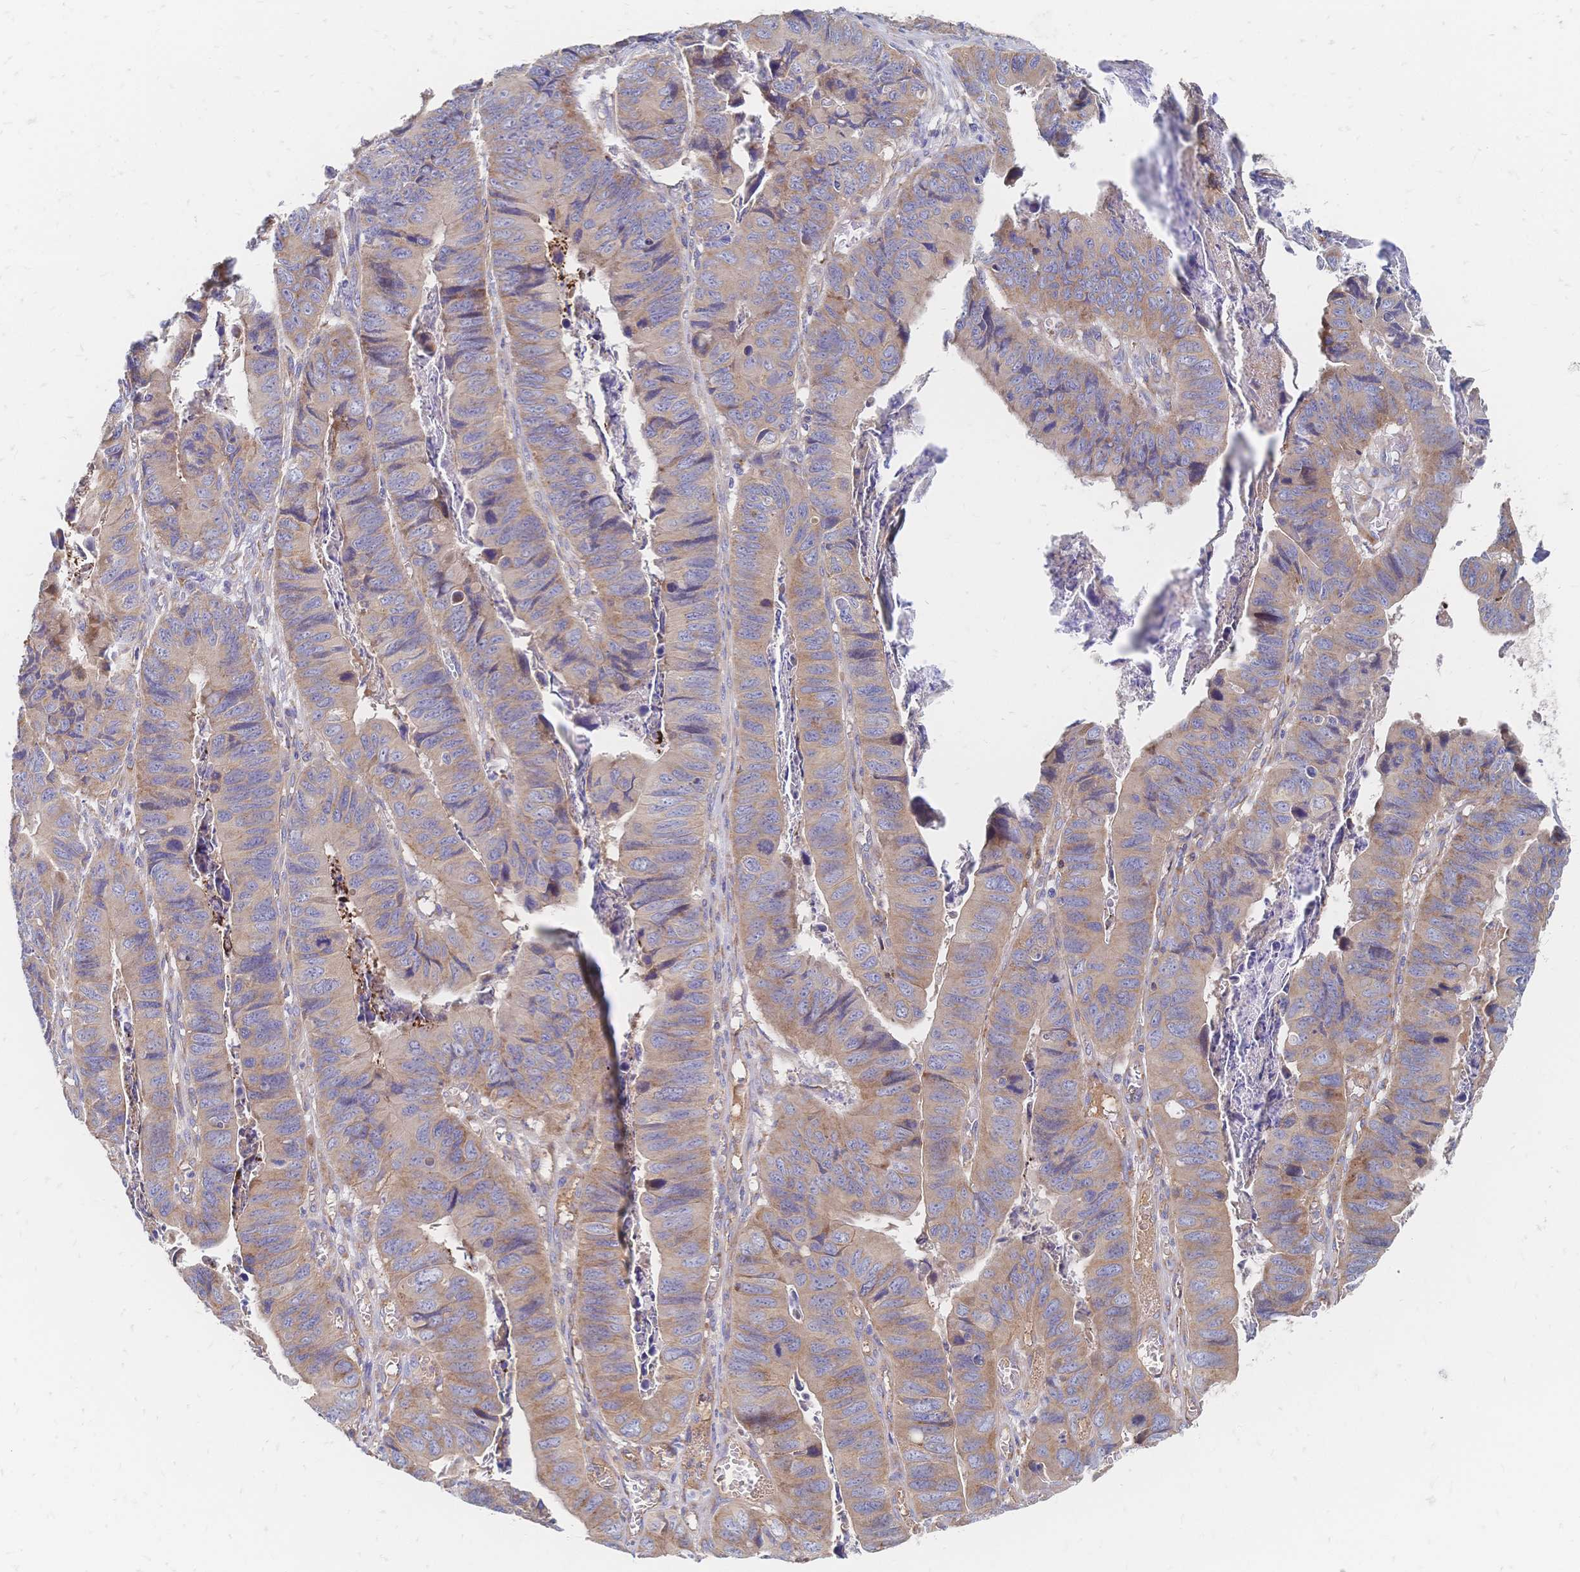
{"staining": {"intensity": "weak", "quantity": ">75%", "location": "cytoplasmic/membranous"}, "tissue": "stomach cancer", "cell_type": "Tumor cells", "image_type": "cancer", "snomed": [{"axis": "morphology", "description": "Adenocarcinoma, NOS"}, {"axis": "topography", "description": "Stomach, lower"}], "caption": "Weak cytoplasmic/membranous protein expression is identified in approximately >75% of tumor cells in stomach cancer (adenocarcinoma).", "gene": "SORBS1", "patient": {"sex": "male", "age": 77}}